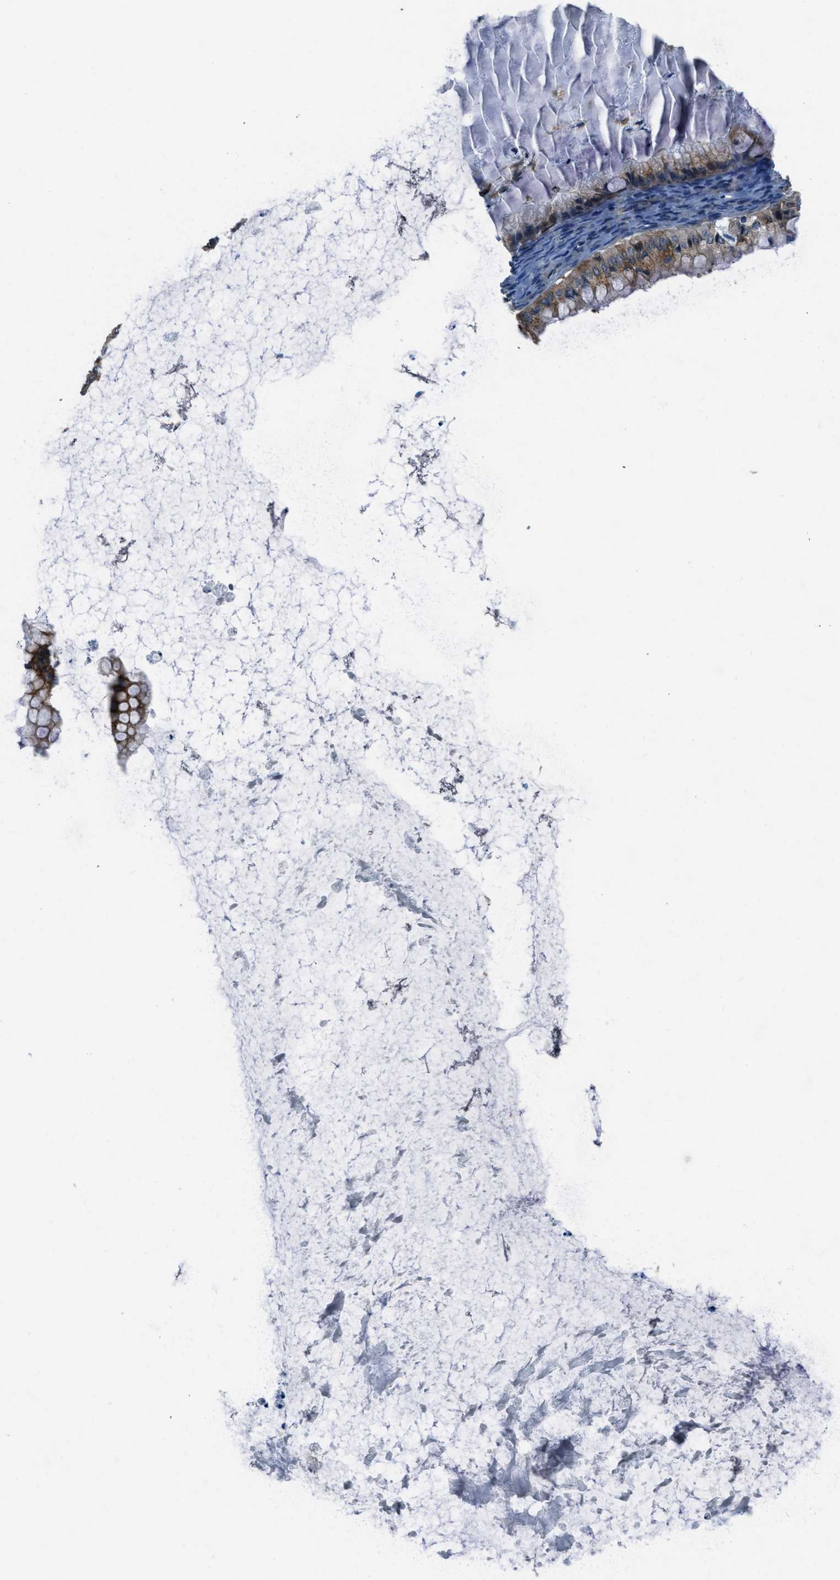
{"staining": {"intensity": "weak", "quantity": ">75%", "location": "cytoplasmic/membranous"}, "tissue": "ovarian cancer", "cell_type": "Tumor cells", "image_type": "cancer", "snomed": [{"axis": "morphology", "description": "Cystadenocarcinoma, mucinous, NOS"}, {"axis": "topography", "description": "Ovary"}], "caption": "IHC histopathology image of neoplastic tissue: mucinous cystadenocarcinoma (ovarian) stained using immunohistochemistry (IHC) displays low levels of weak protein expression localized specifically in the cytoplasmic/membranous of tumor cells, appearing as a cytoplasmic/membranous brown color.", "gene": "ARFGAP2", "patient": {"sex": "female", "age": 57}}